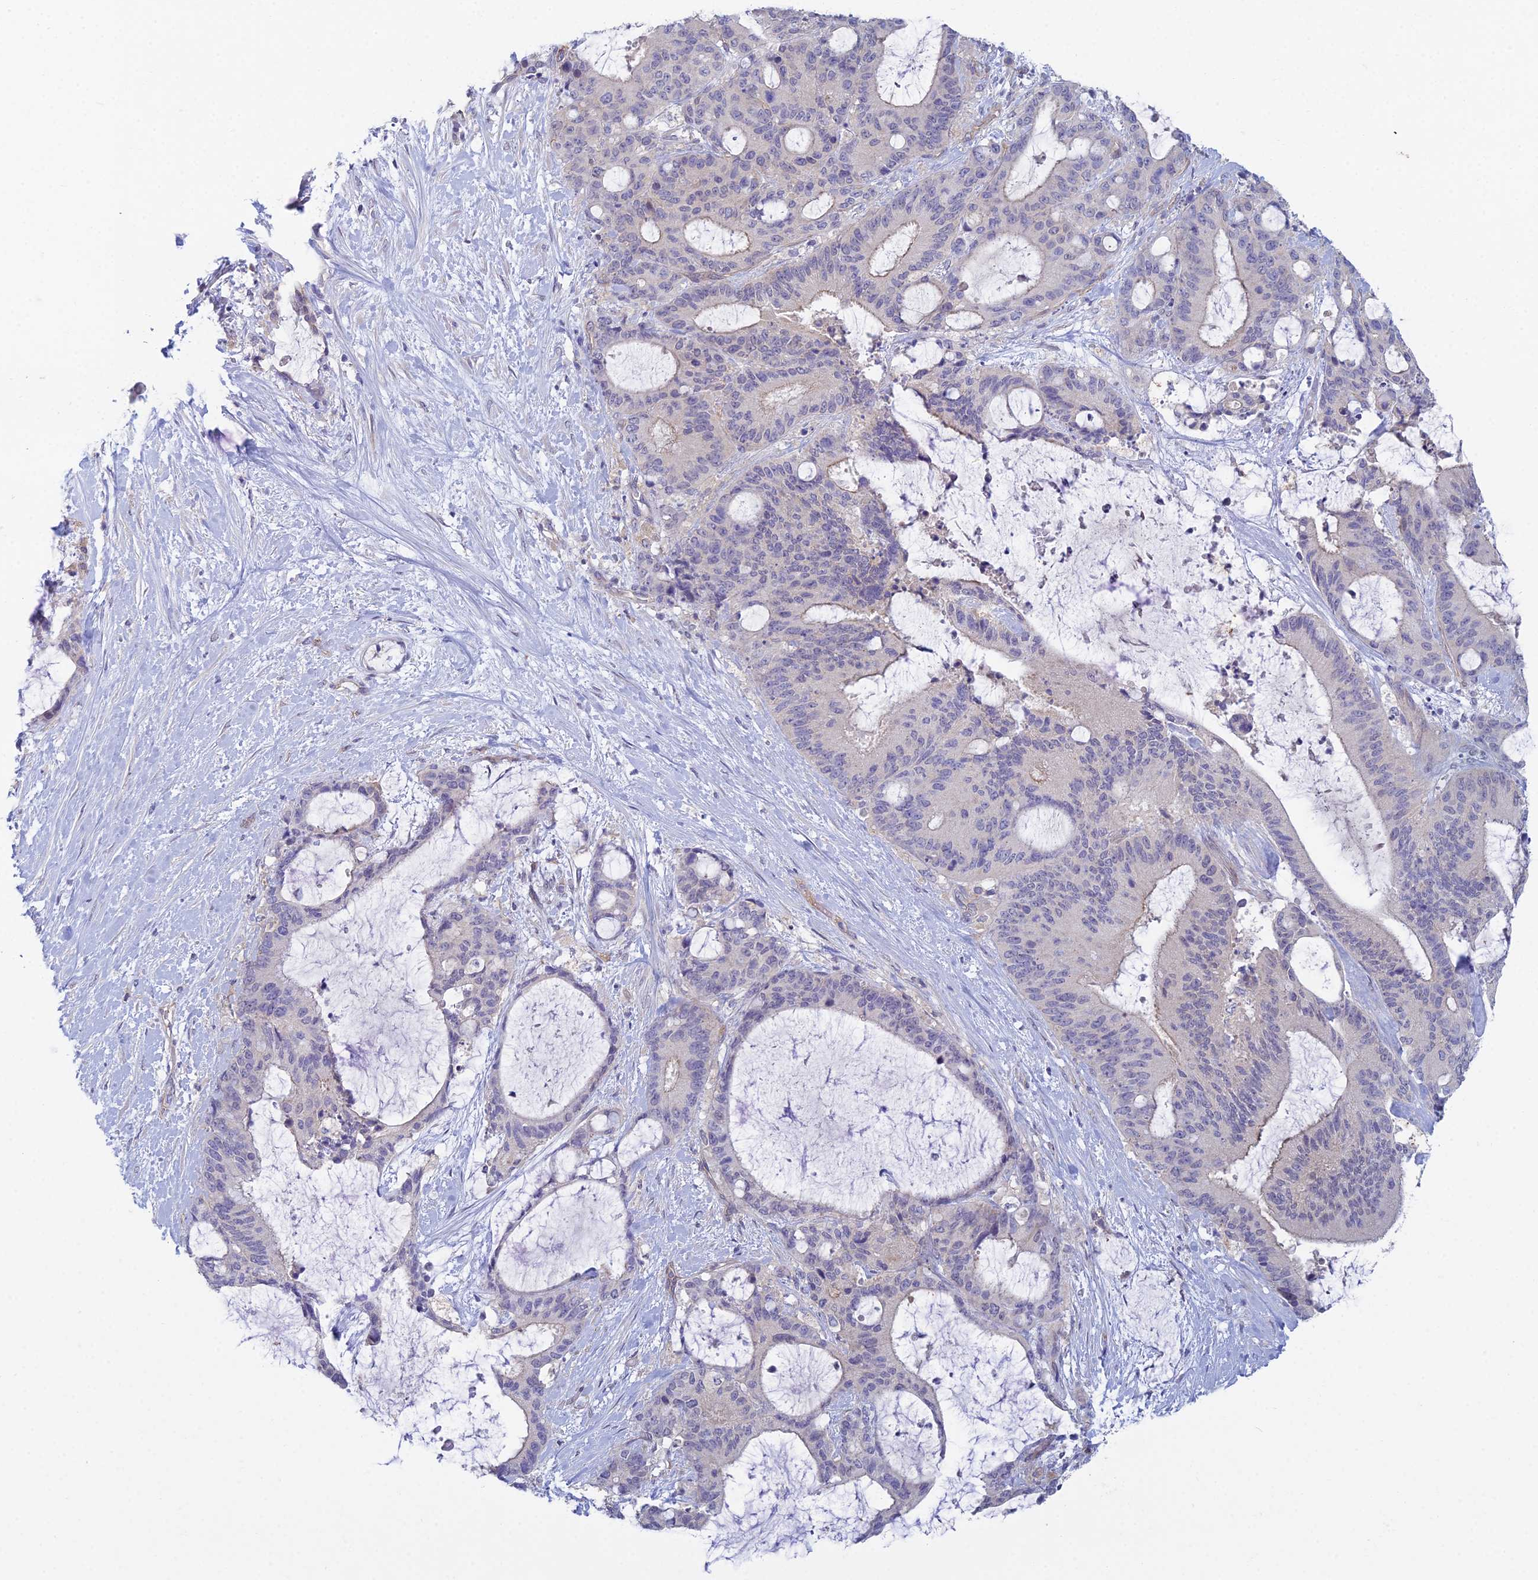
{"staining": {"intensity": "weak", "quantity": "<25%", "location": "cytoplasmic/membranous"}, "tissue": "liver cancer", "cell_type": "Tumor cells", "image_type": "cancer", "snomed": [{"axis": "morphology", "description": "Normal tissue, NOS"}, {"axis": "morphology", "description": "Cholangiocarcinoma"}, {"axis": "topography", "description": "Liver"}, {"axis": "topography", "description": "Peripheral nerve tissue"}], "caption": "The photomicrograph reveals no staining of tumor cells in liver cancer (cholangiocarcinoma).", "gene": "METTL26", "patient": {"sex": "female", "age": 73}}